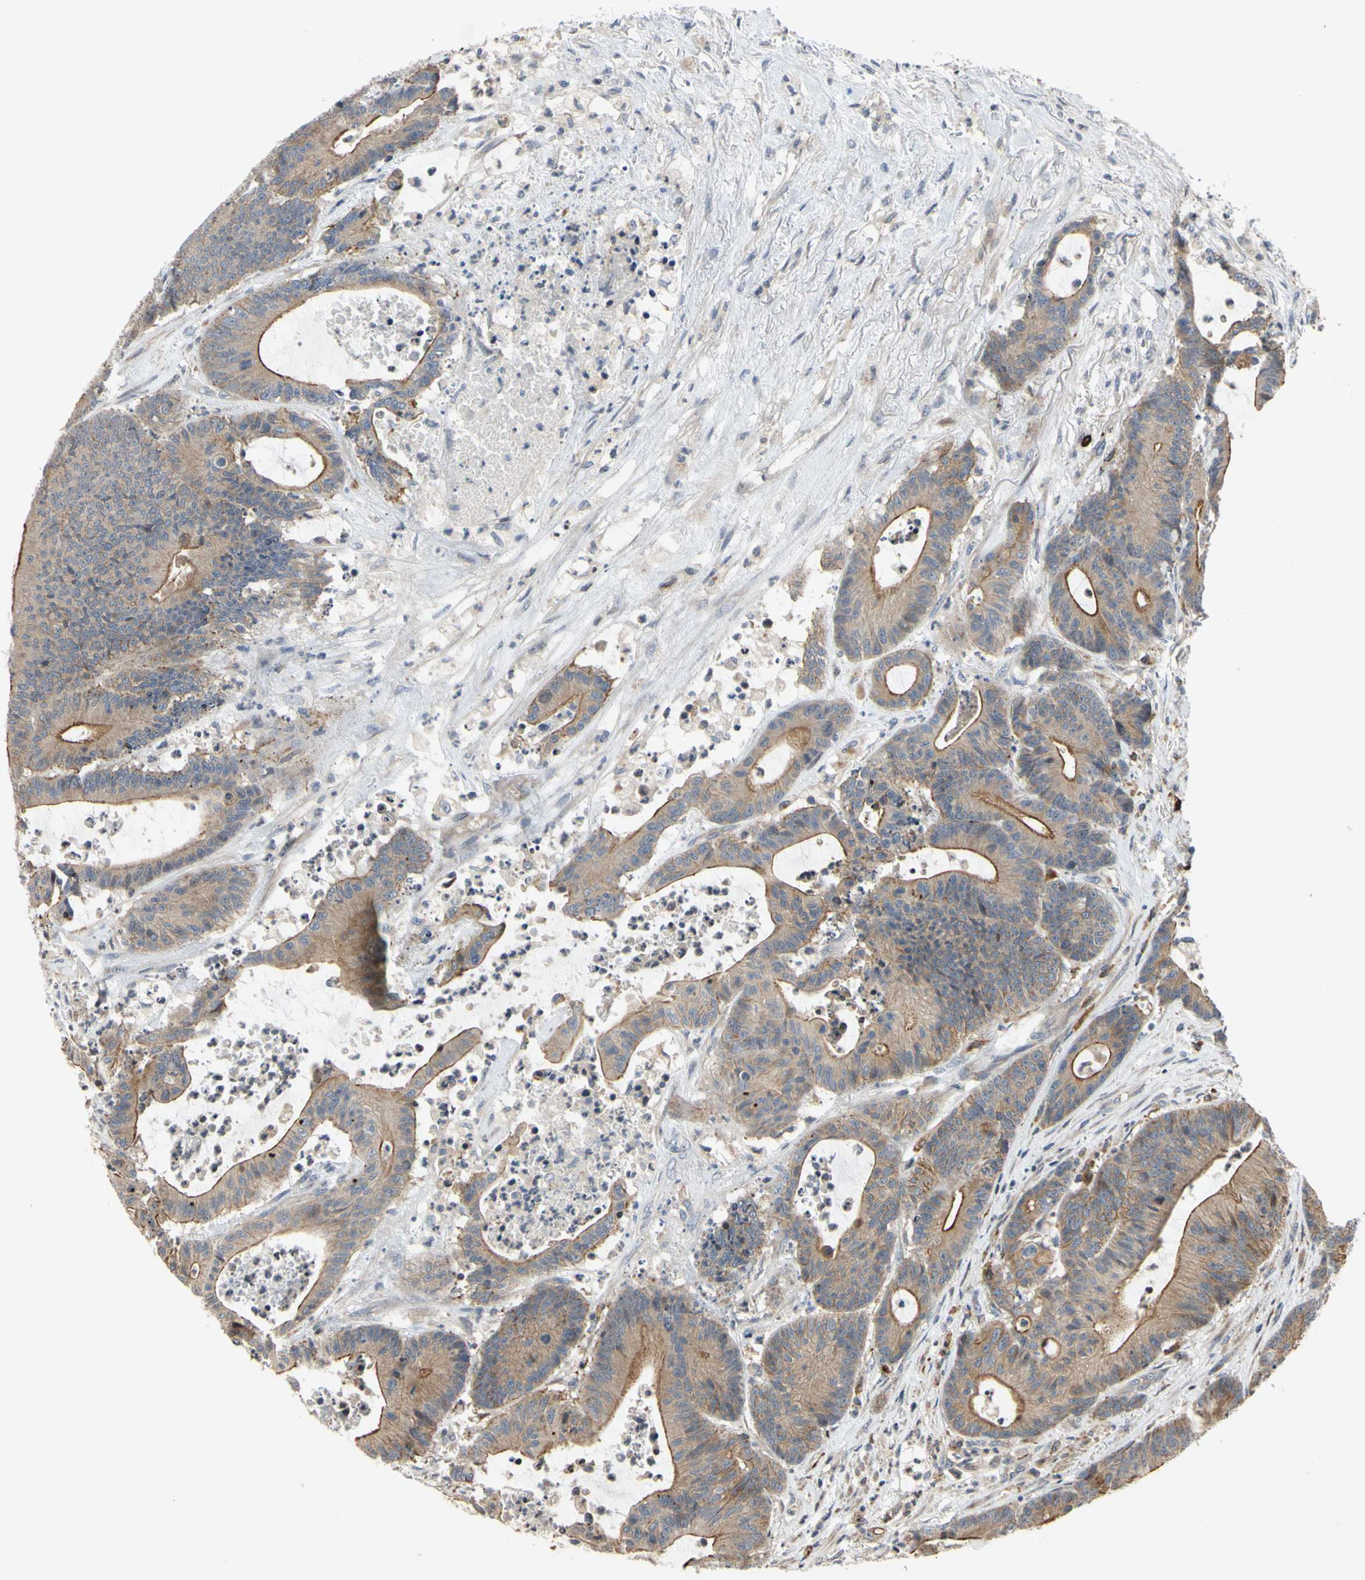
{"staining": {"intensity": "moderate", "quantity": ">75%", "location": "cytoplasmic/membranous"}, "tissue": "colorectal cancer", "cell_type": "Tumor cells", "image_type": "cancer", "snomed": [{"axis": "morphology", "description": "Adenocarcinoma, NOS"}, {"axis": "topography", "description": "Colon"}], "caption": "Adenocarcinoma (colorectal) was stained to show a protein in brown. There is medium levels of moderate cytoplasmic/membranous positivity in about >75% of tumor cells.", "gene": "PLXNA2", "patient": {"sex": "female", "age": 84}}